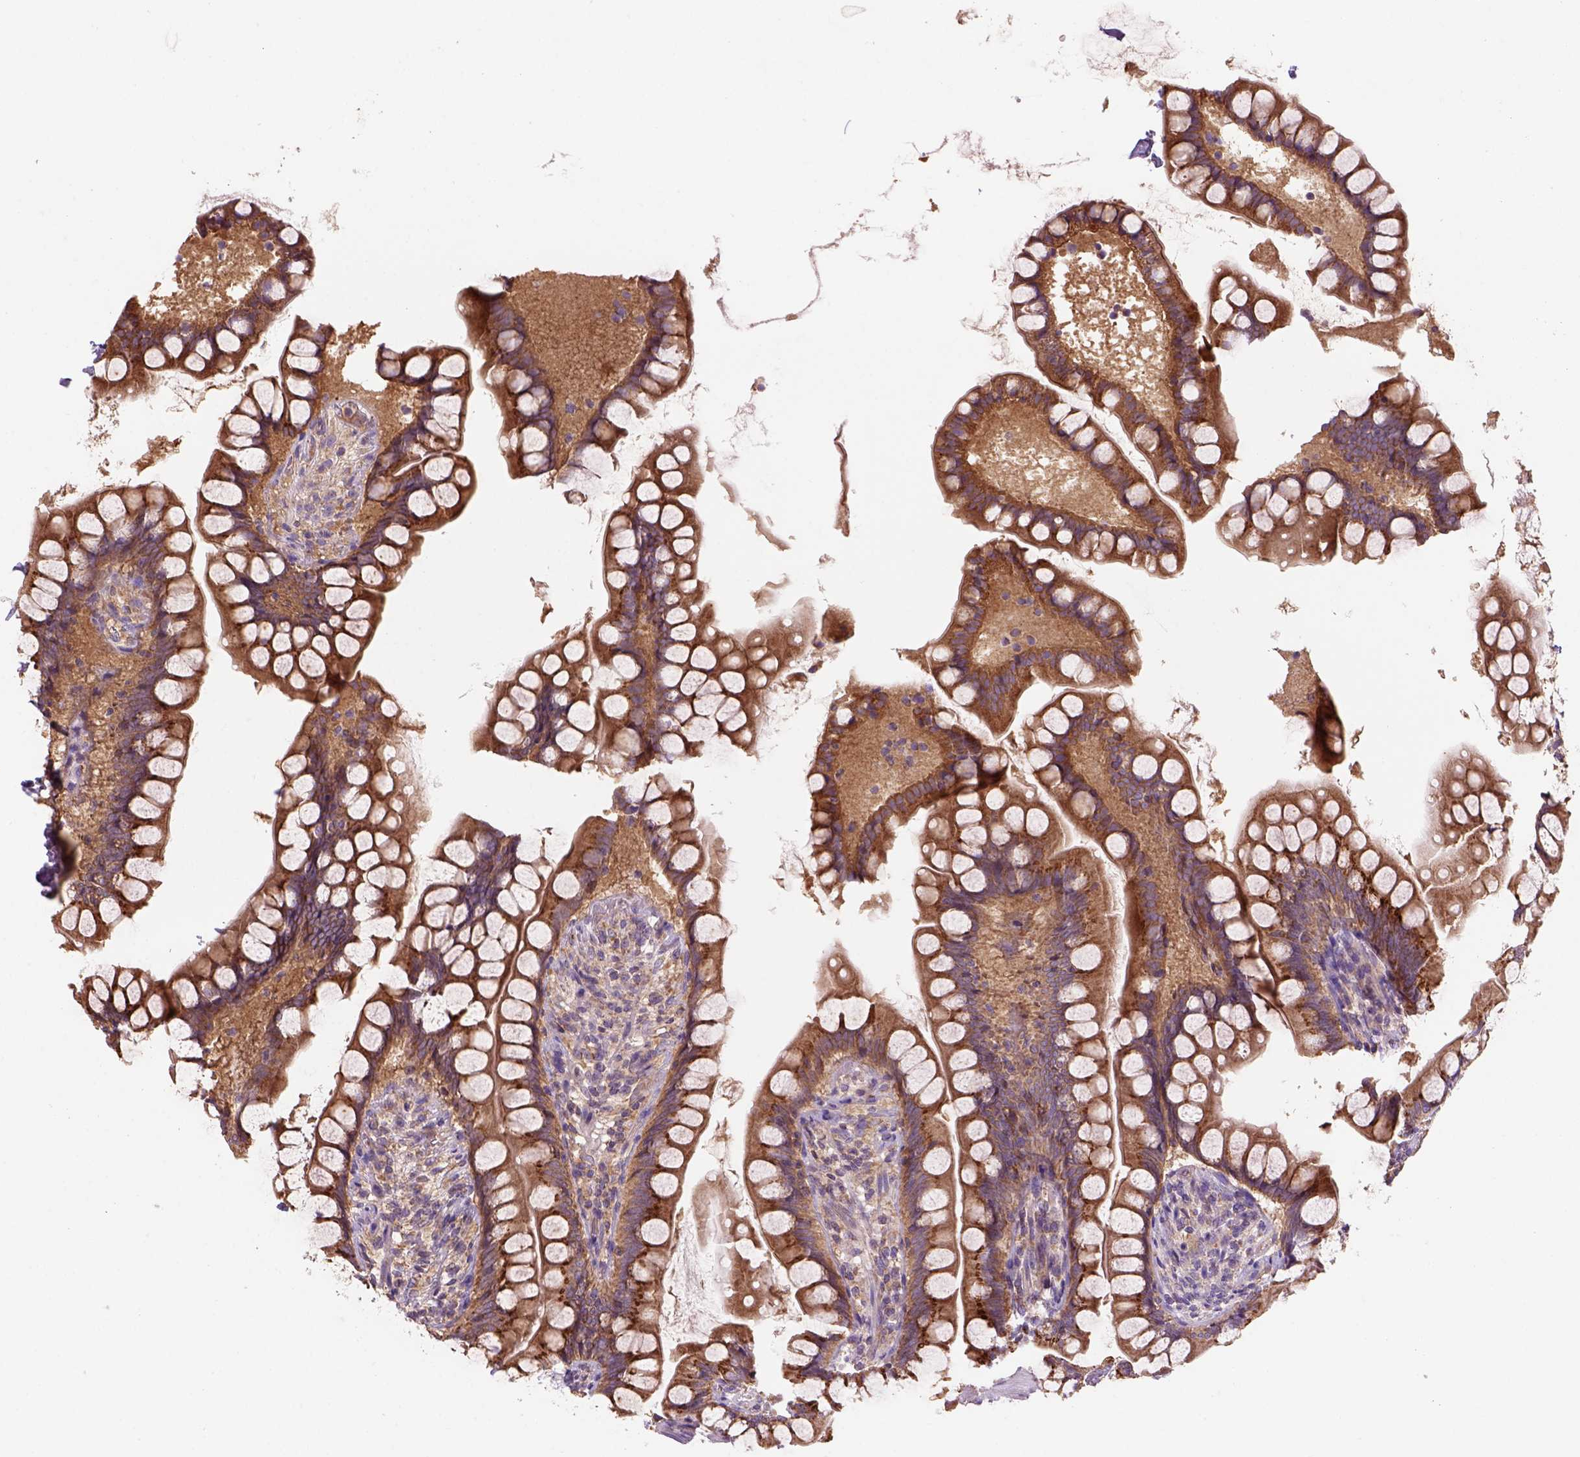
{"staining": {"intensity": "strong", "quantity": ">75%", "location": "cytoplasmic/membranous"}, "tissue": "small intestine", "cell_type": "Glandular cells", "image_type": "normal", "snomed": [{"axis": "morphology", "description": "Normal tissue, NOS"}, {"axis": "topography", "description": "Small intestine"}], "caption": "Strong cytoplasmic/membranous protein positivity is appreciated in about >75% of glandular cells in small intestine.", "gene": "WARS2", "patient": {"sex": "male", "age": 70}}